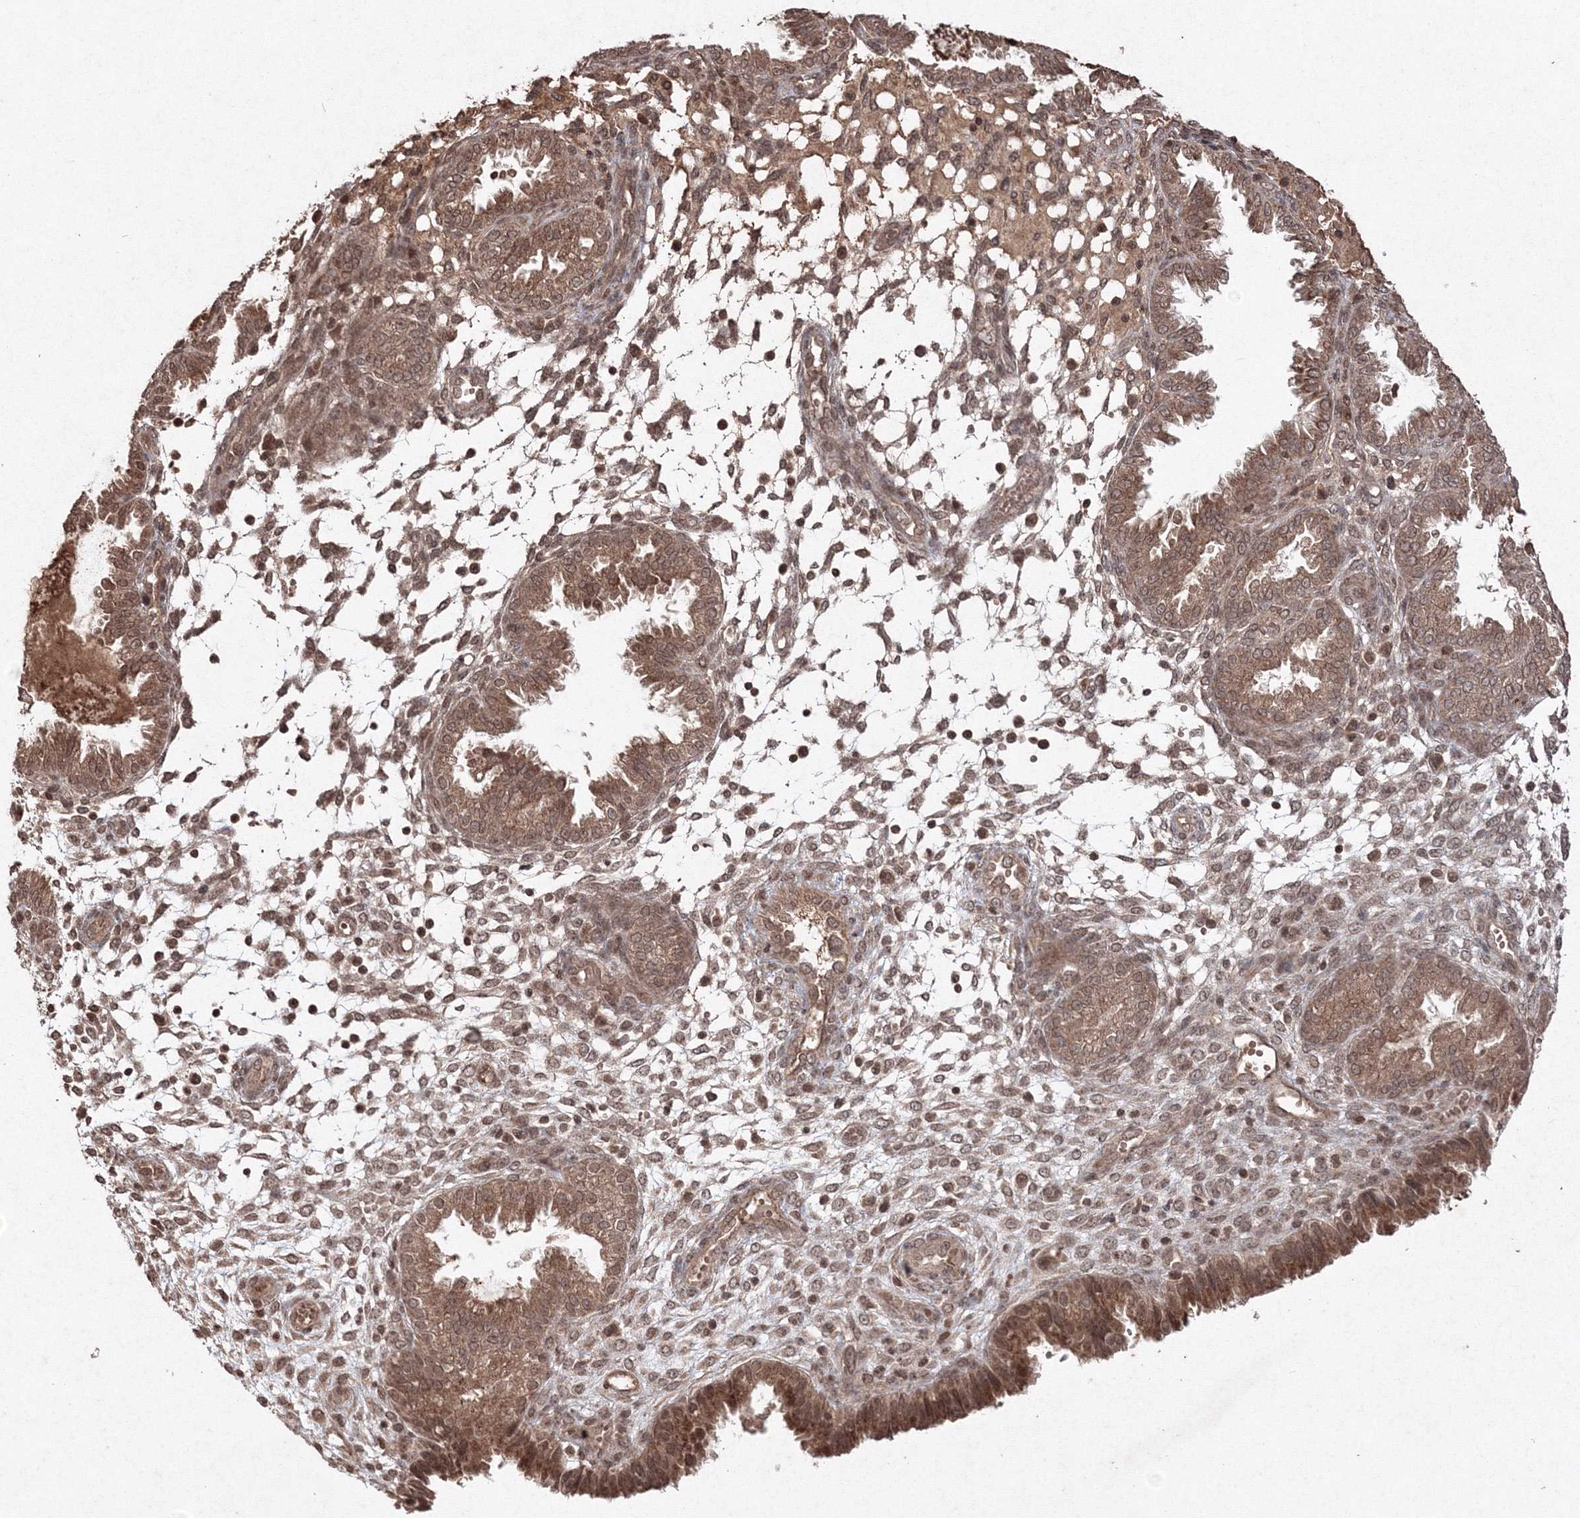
{"staining": {"intensity": "moderate", "quantity": ">75%", "location": "cytoplasmic/membranous,nuclear"}, "tissue": "endometrium", "cell_type": "Cells in endometrial stroma", "image_type": "normal", "snomed": [{"axis": "morphology", "description": "Normal tissue, NOS"}, {"axis": "topography", "description": "Endometrium"}], "caption": "Endometrium was stained to show a protein in brown. There is medium levels of moderate cytoplasmic/membranous,nuclear expression in about >75% of cells in endometrial stroma.", "gene": "PEX13", "patient": {"sex": "female", "age": 33}}